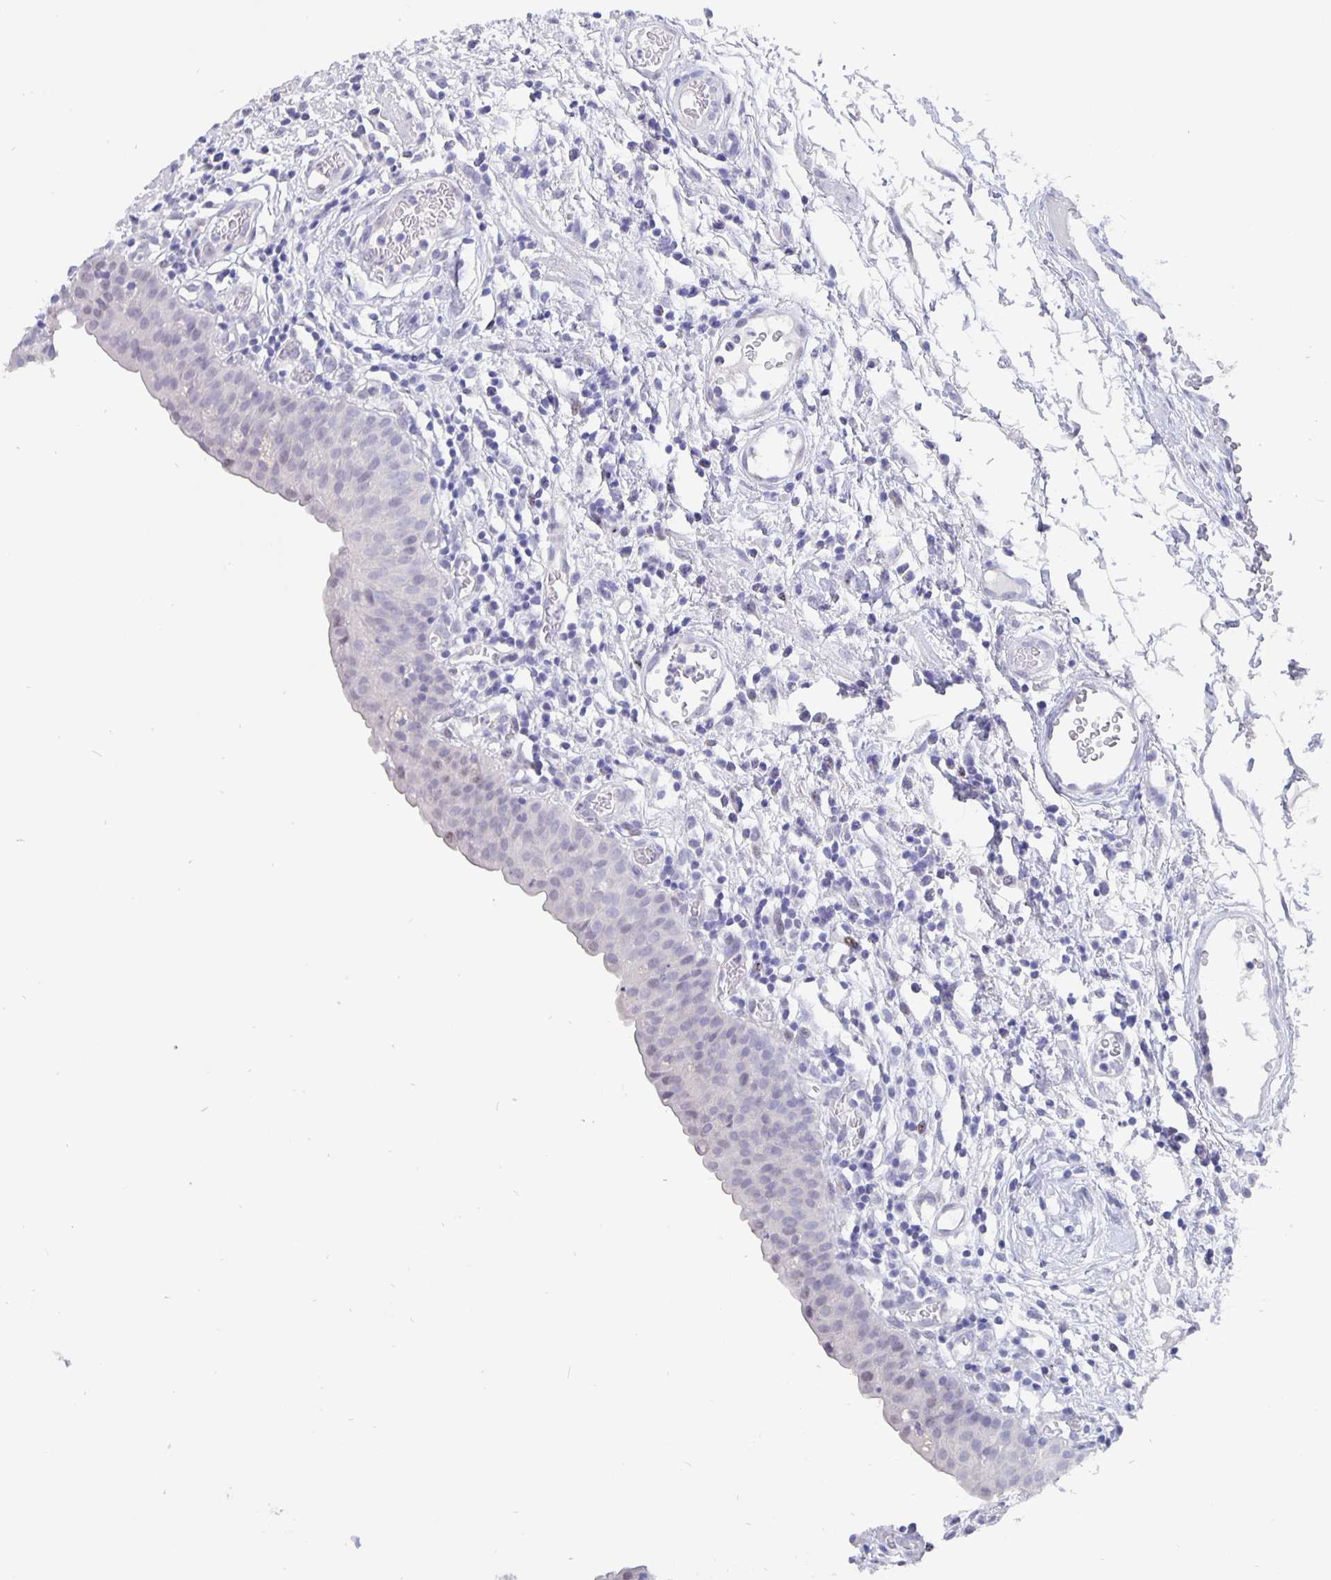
{"staining": {"intensity": "negative", "quantity": "none", "location": "none"}, "tissue": "urinary bladder", "cell_type": "Urothelial cells", "image_type": "normal", "snomed": [{"axis": "morphology", "description": "Normal tissue, NOS"}, {"axis": "morphology", "description": "Inflammation, NOS"}, {"axis": "topography", "description": "Urinary bladder"}], "caption": "Immunohistochemistry histopathology image of normal human urinary bladder stained for a protein (brown), which displays no expression in urothelial cells.", "gene": "SMOC1", "patient": {"sex": "male", "age": 57}}